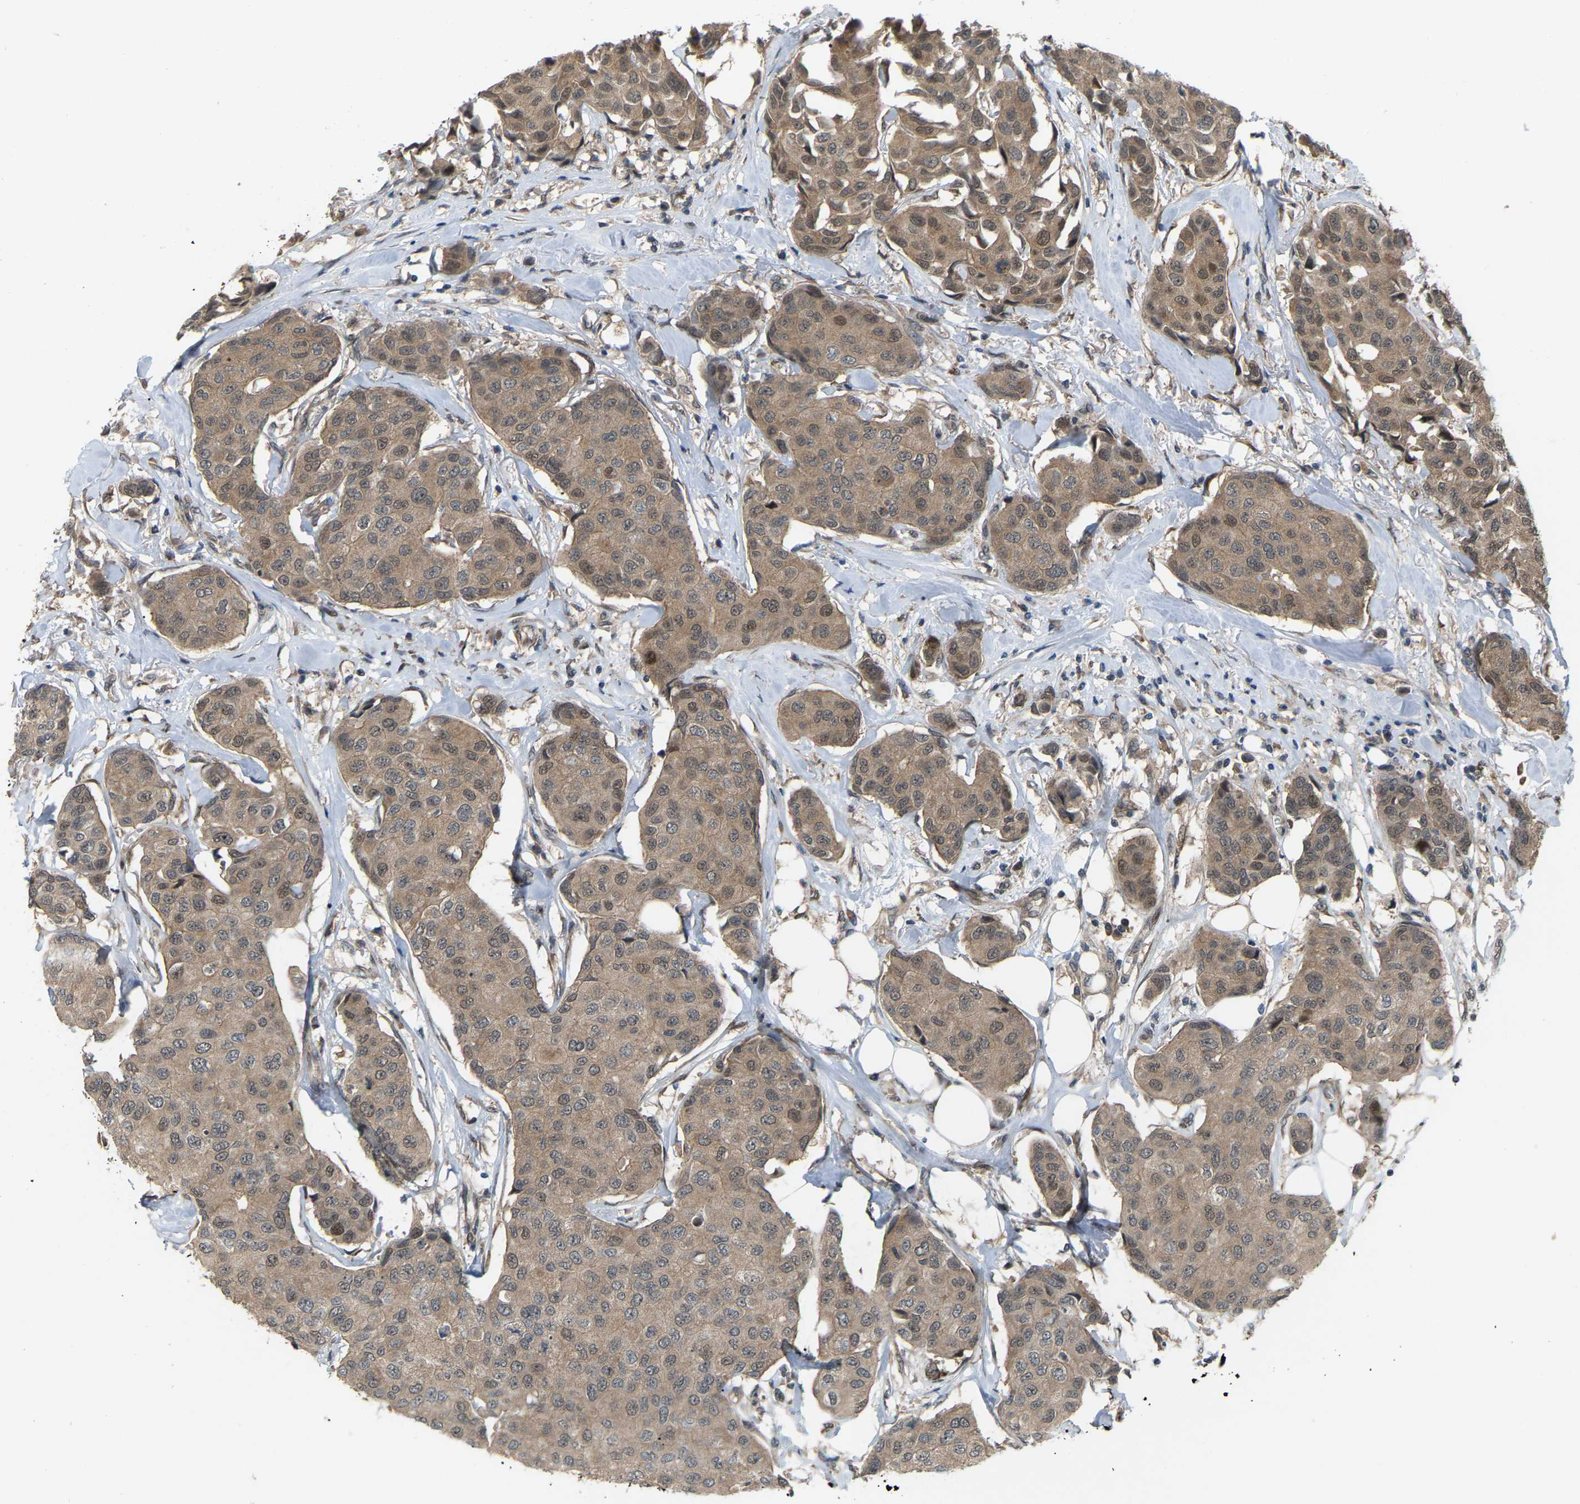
{"staining": {"intensity": "moderate", "quantity": ">75%", "location": "cytoplasmic/membranous"}, "tissue": "breast cancer", "cell_type": "Tumor cells", "image_type": "cancer", "snomed": [{"axis": "morphology", "description": "Duct carcinoma"}, {"axis": "topography", "description": "Breast"}], "caption": "Tumor cells exhibit medium levels of moderate cytoplasmic/membranous staining in about >75% of cells in human breast cancer (invasive ductal carcinoma).", "gene": "CROT", "patient": {"sex": "female", "age": 80}}